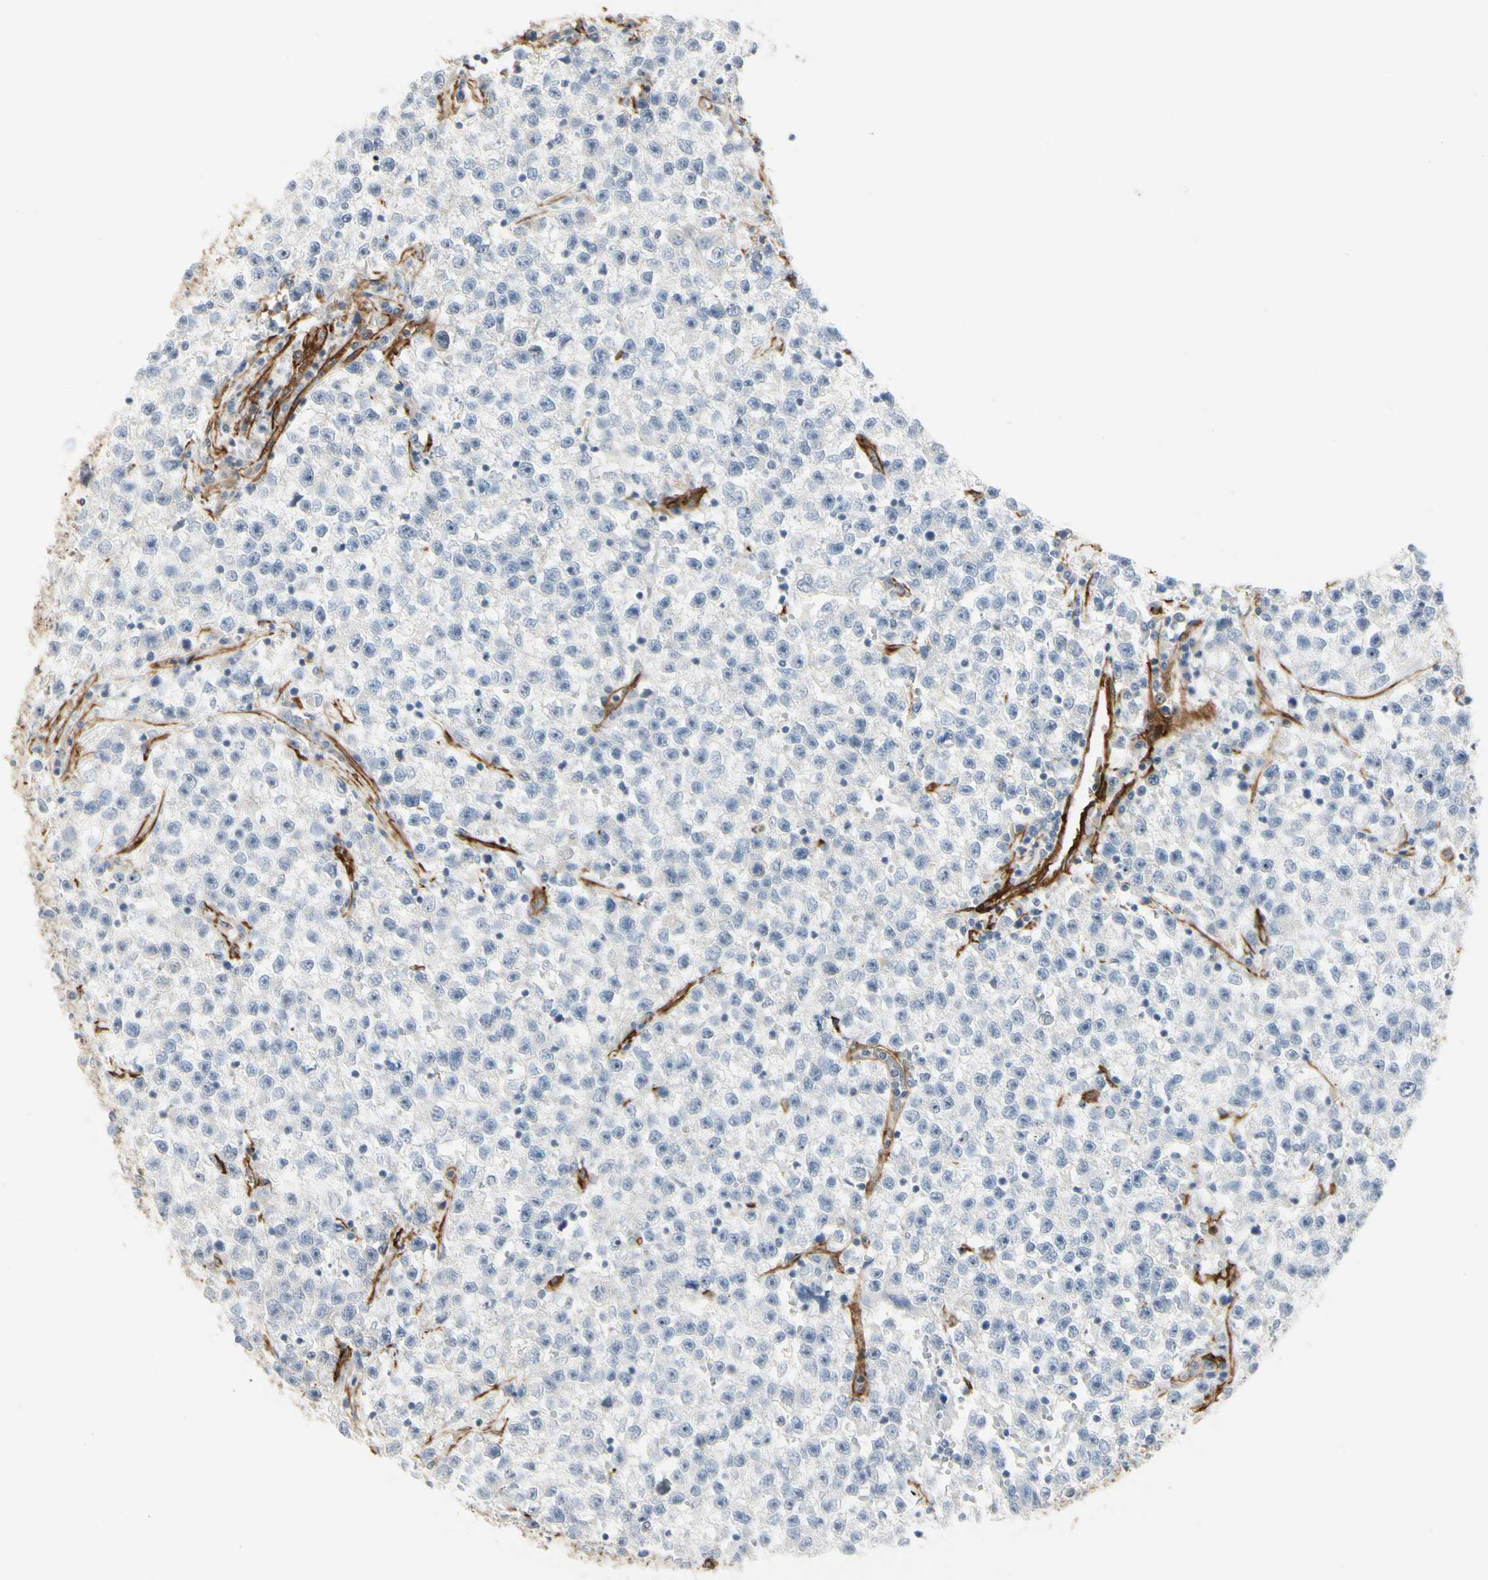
{"staining": {"intensity": "negative", "quantity": "none", "location": "none"}, "tissue": "testis cancer", "cell_type": "Tumor cells", "image_type": "cancer", "snomed": [{"axis": "morphology", "description": "Seminoma, NOS"}, {"axis": "topography", "description": "Testis"}], "caption": "A photomicrograph of human testis cancer is negative for staining in tumor cells.", "gene": "GGT5", "patient": {"sex": "male", "age": 22}}